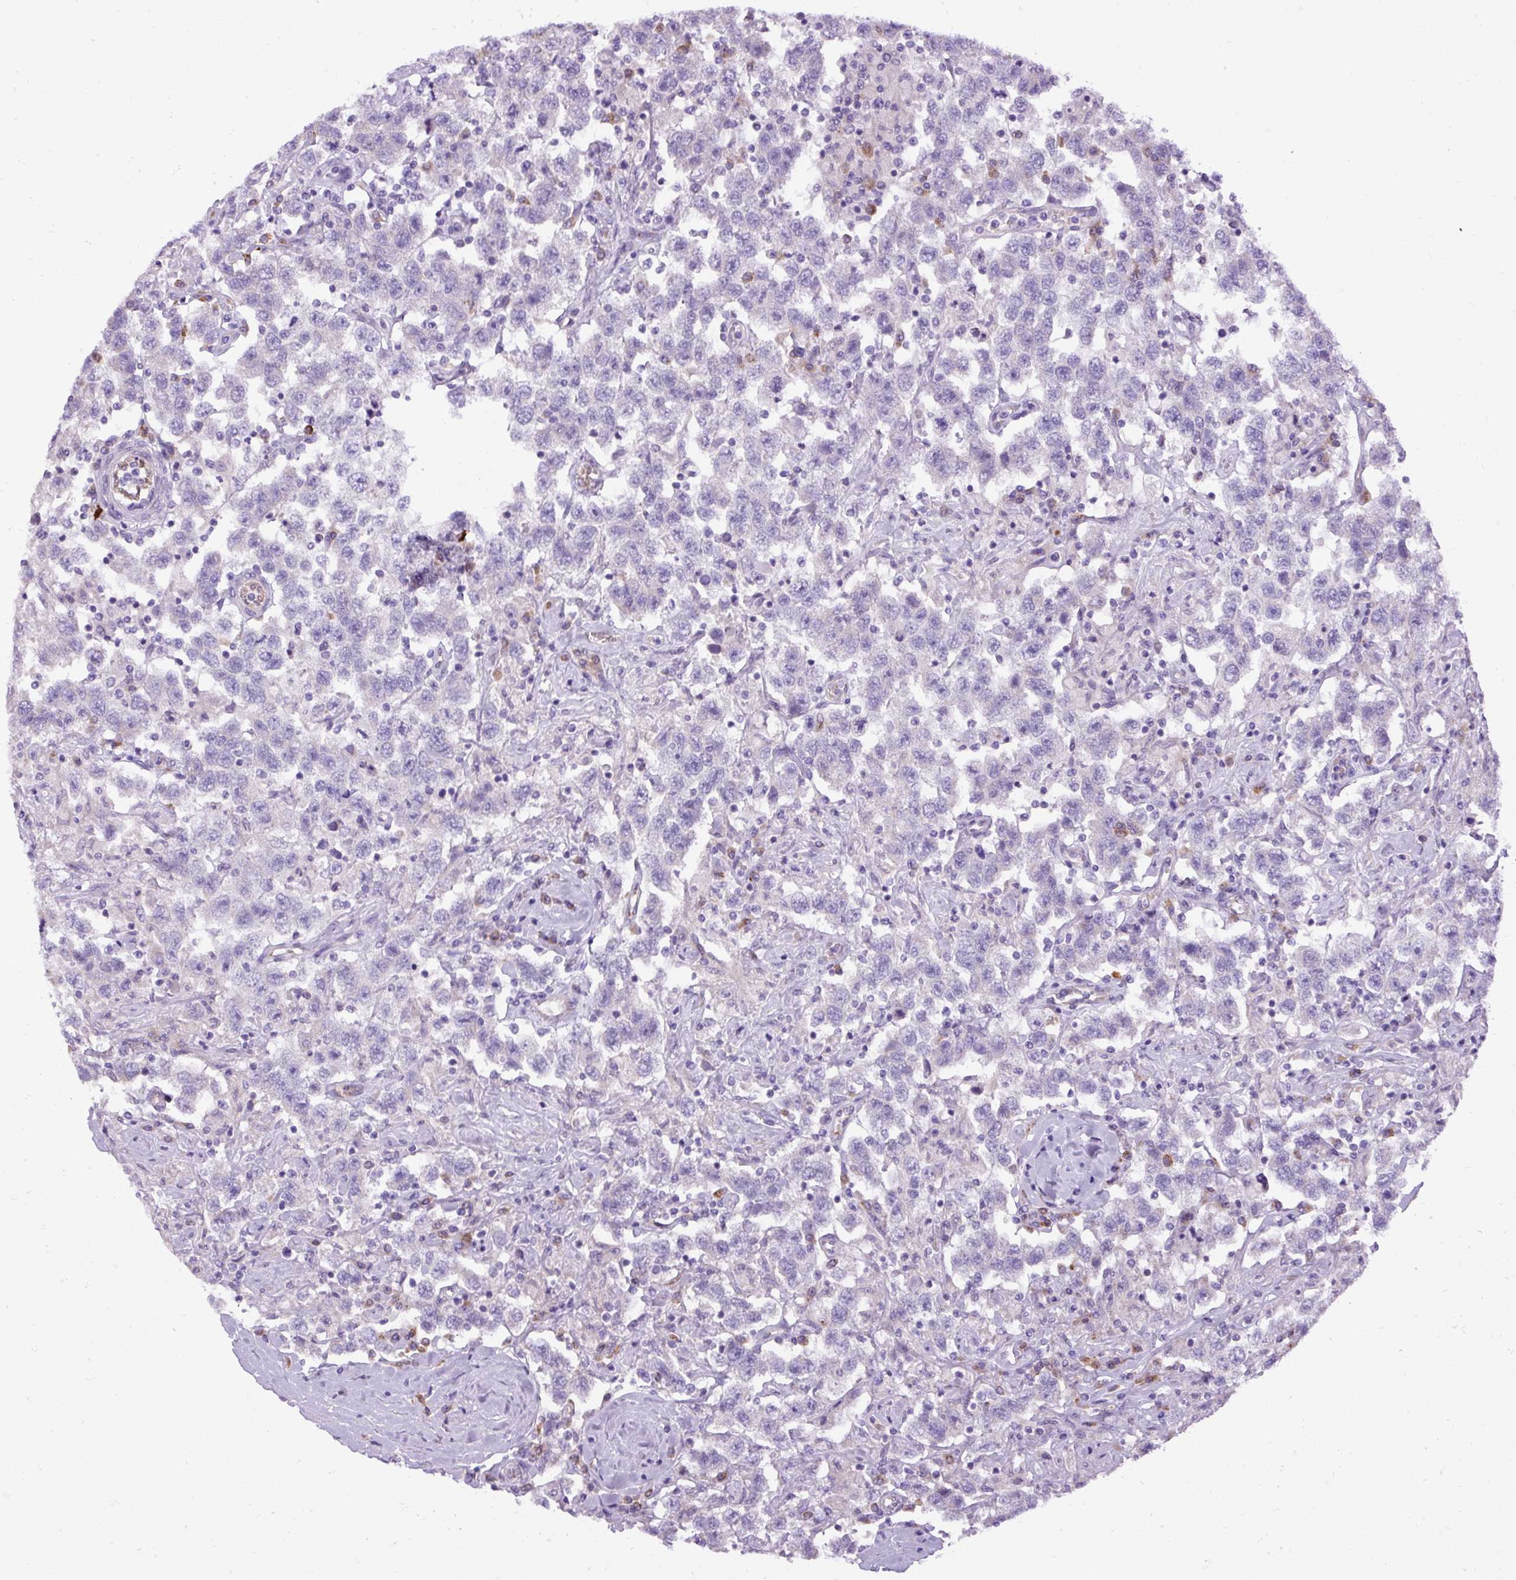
{"staining": {"intensity": "negative", "quantity": "none", "location": "none"}, "tissue": "testis cancer", "cell_type": "Tumor cells", "image_type": "cancer", "snomed": [{"axis": "morphology", "description": "Seminoma, NOS"}, {"axis": "topography", "description": "Testis"}], "caption": "IHC of human testis cancer demonstrates no staining in tumor cells.", "gene": "FAM149A", "patient": {"sex": "male", "age": 41}}